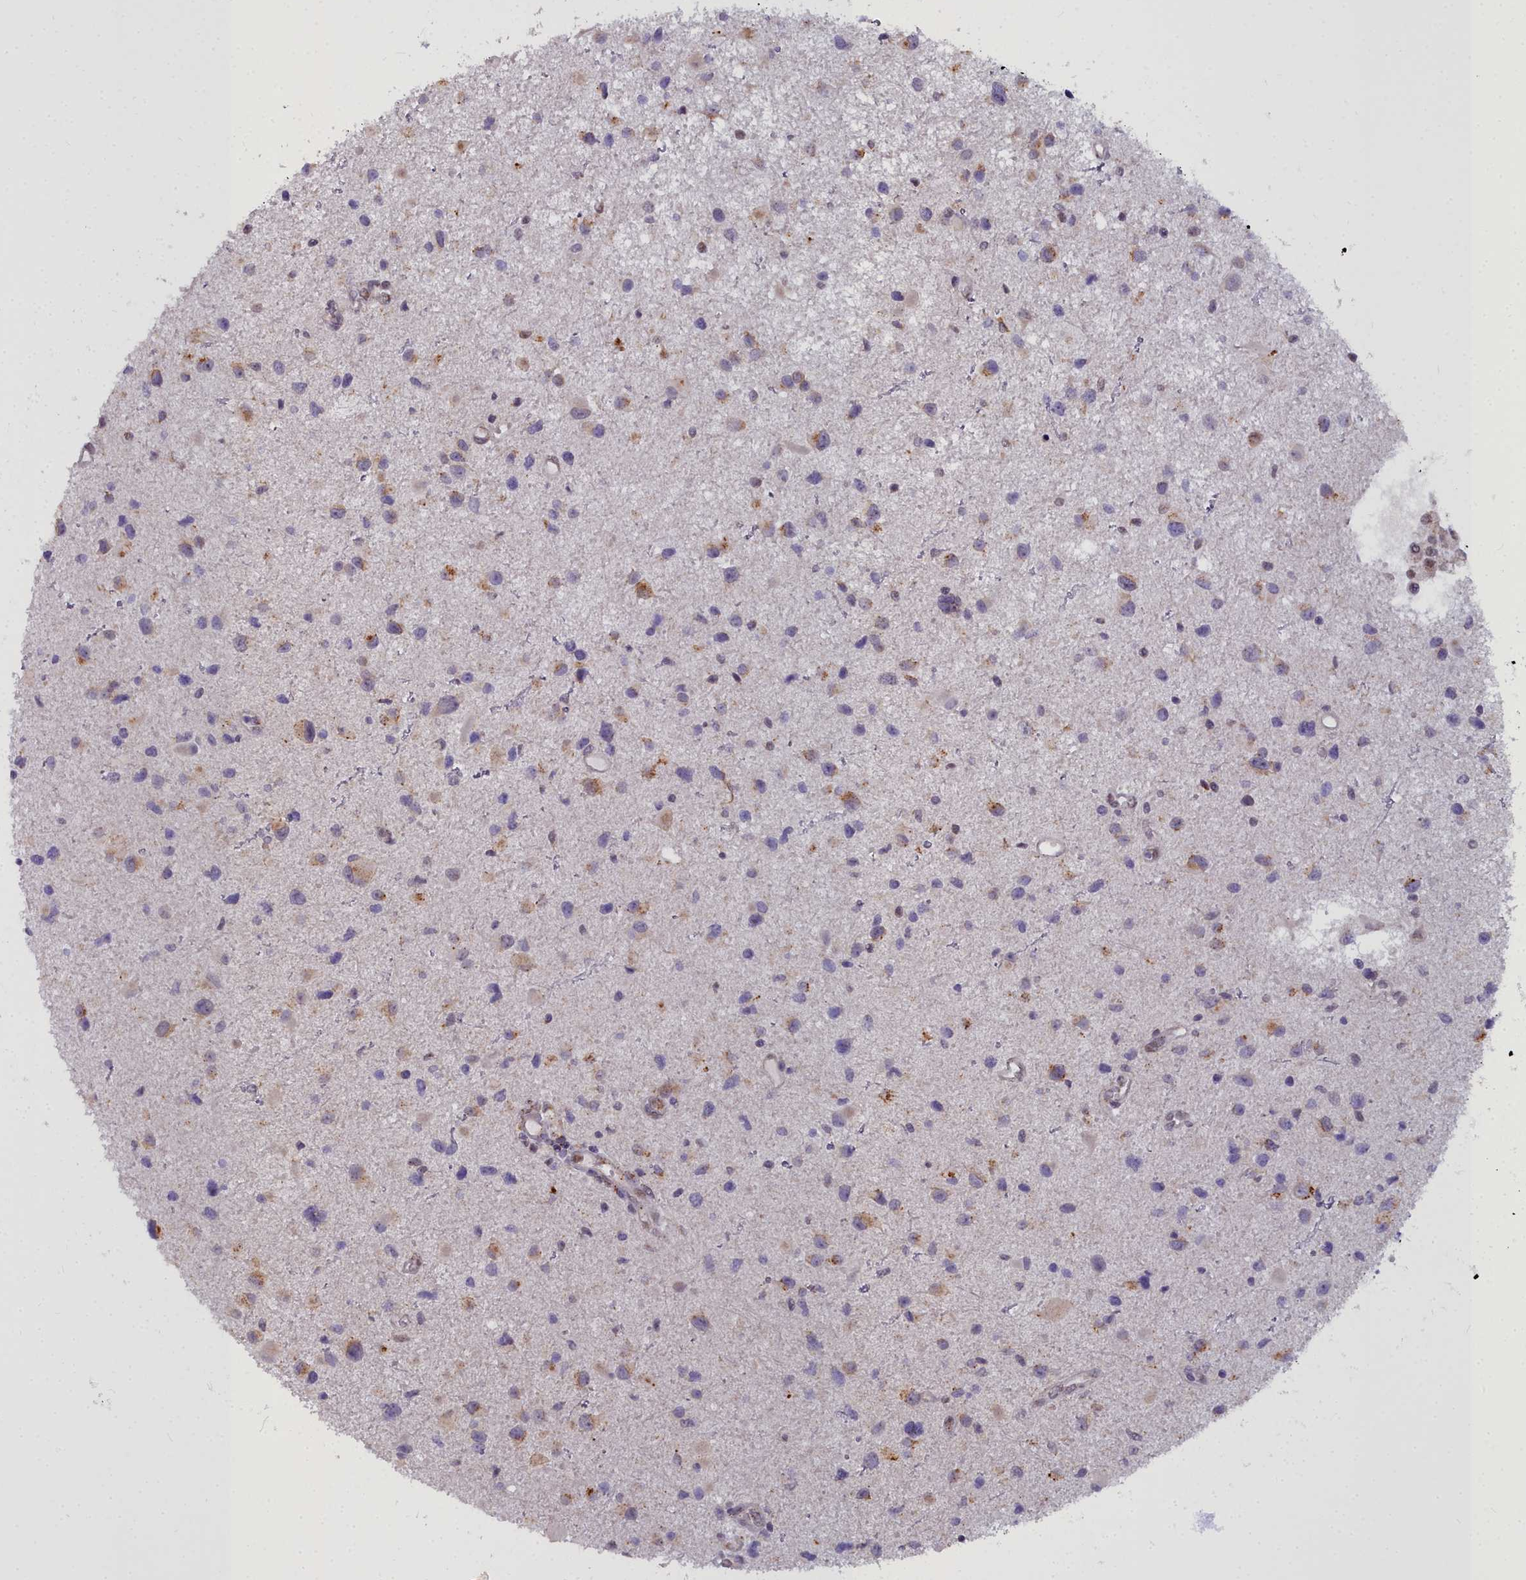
{"staining": {"intensity": "moderate", "quantity": "<25%", "location": "cytoplasmic/membranous"}, "tissue": "glioma", "cell_type": "Tumor cells", "image_type": "cancer", "snomed": [{"axis": "morphology", "description": "Glioma, malignant, Low grade"}, {"axis": "topography", "description": "Brain"}], "caption": "Malignant low-grade glioma stained for a protein (brown) exhibits moderate cytoplasmic/membranous positive expression in about <25% of tumor cells.", "gene": "WDPCP", "patient": {"sex": "female", "age": 32}}